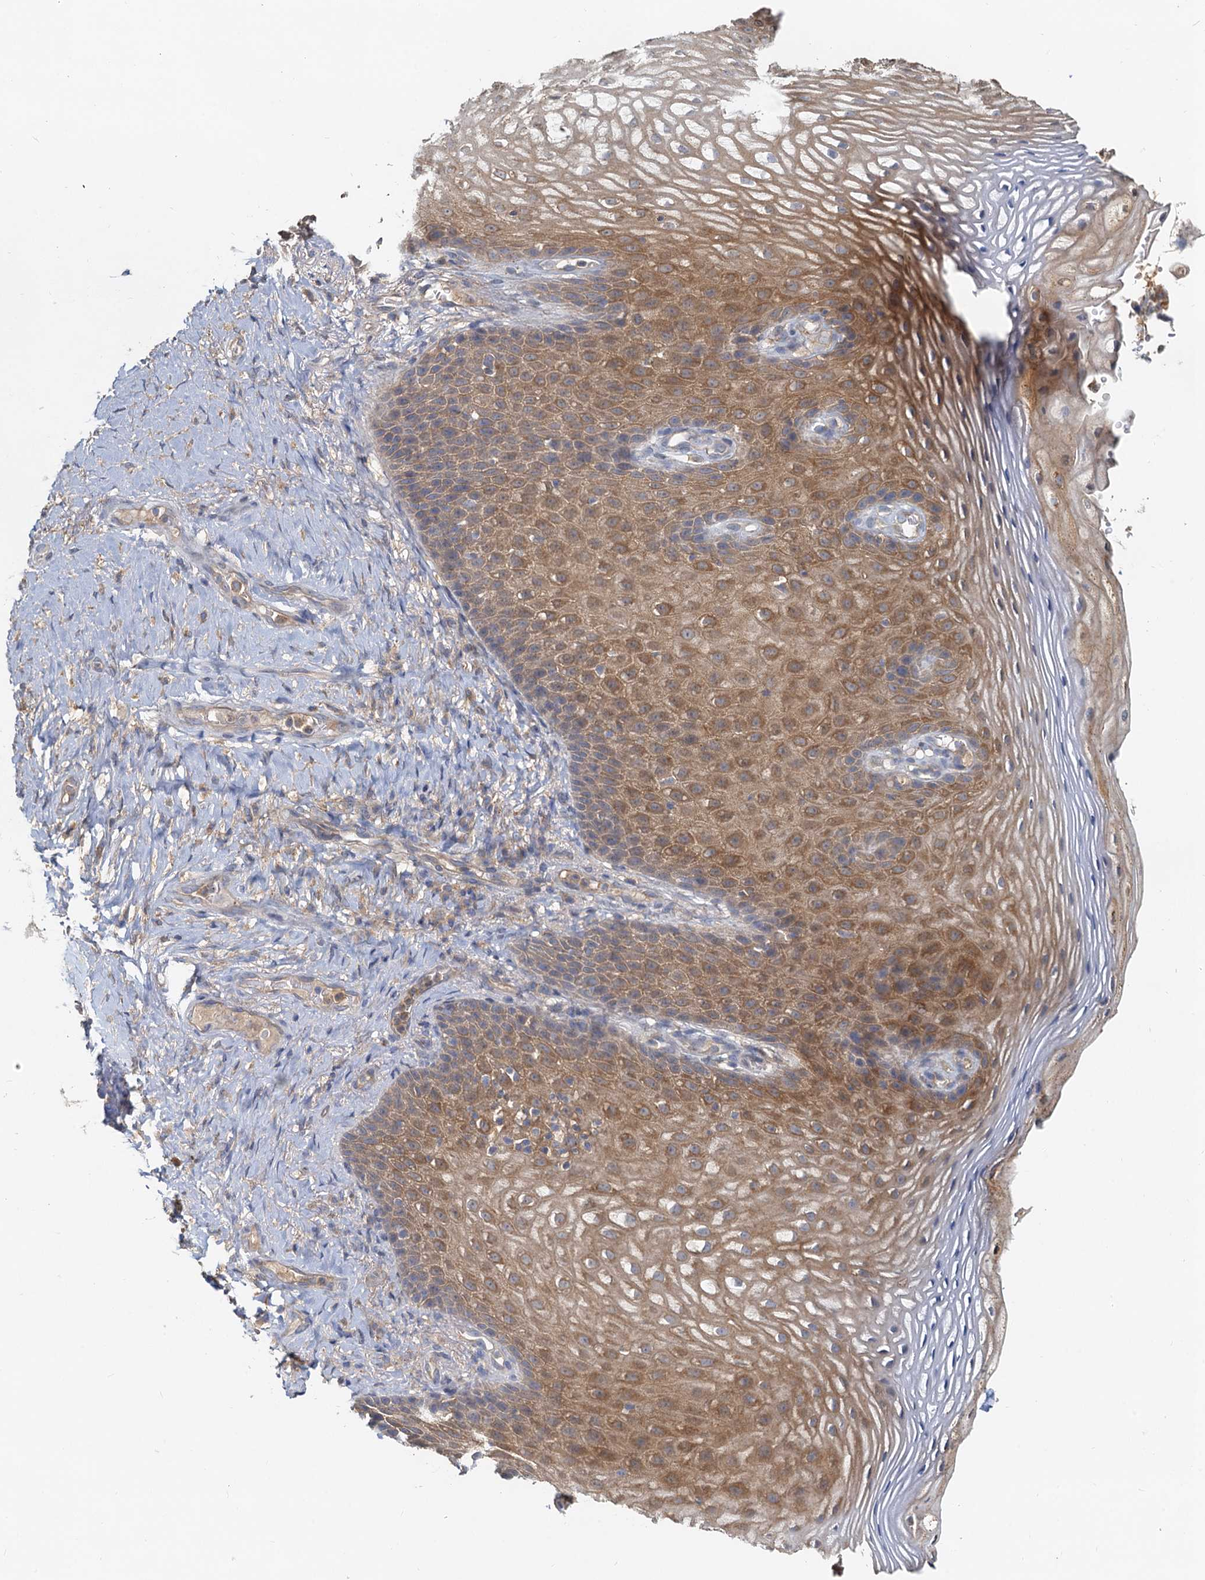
{"staining": {"intensity": "moderate", "quantity": ">75%", "location": "cytoplasmic/membranous"}, "tissue": "vagina", "cell_type": "Squamous epithelial cells", "image_type": "normal", "snomed": [{"axis": "morphology", "description": "Normal tissue, NOS"}, {"axis": "topography", "description": "Vagina"}], "caption": "The immunohistochemical stain labels moderate cytoplasmic/membranous staining in squamous epithelial cells of unremarkable vagina. (Brightfield microscopy of DAB IHC at high magnification).", "gene": "TOLLIP", "patient": {"sex": "female", "age": 60}}